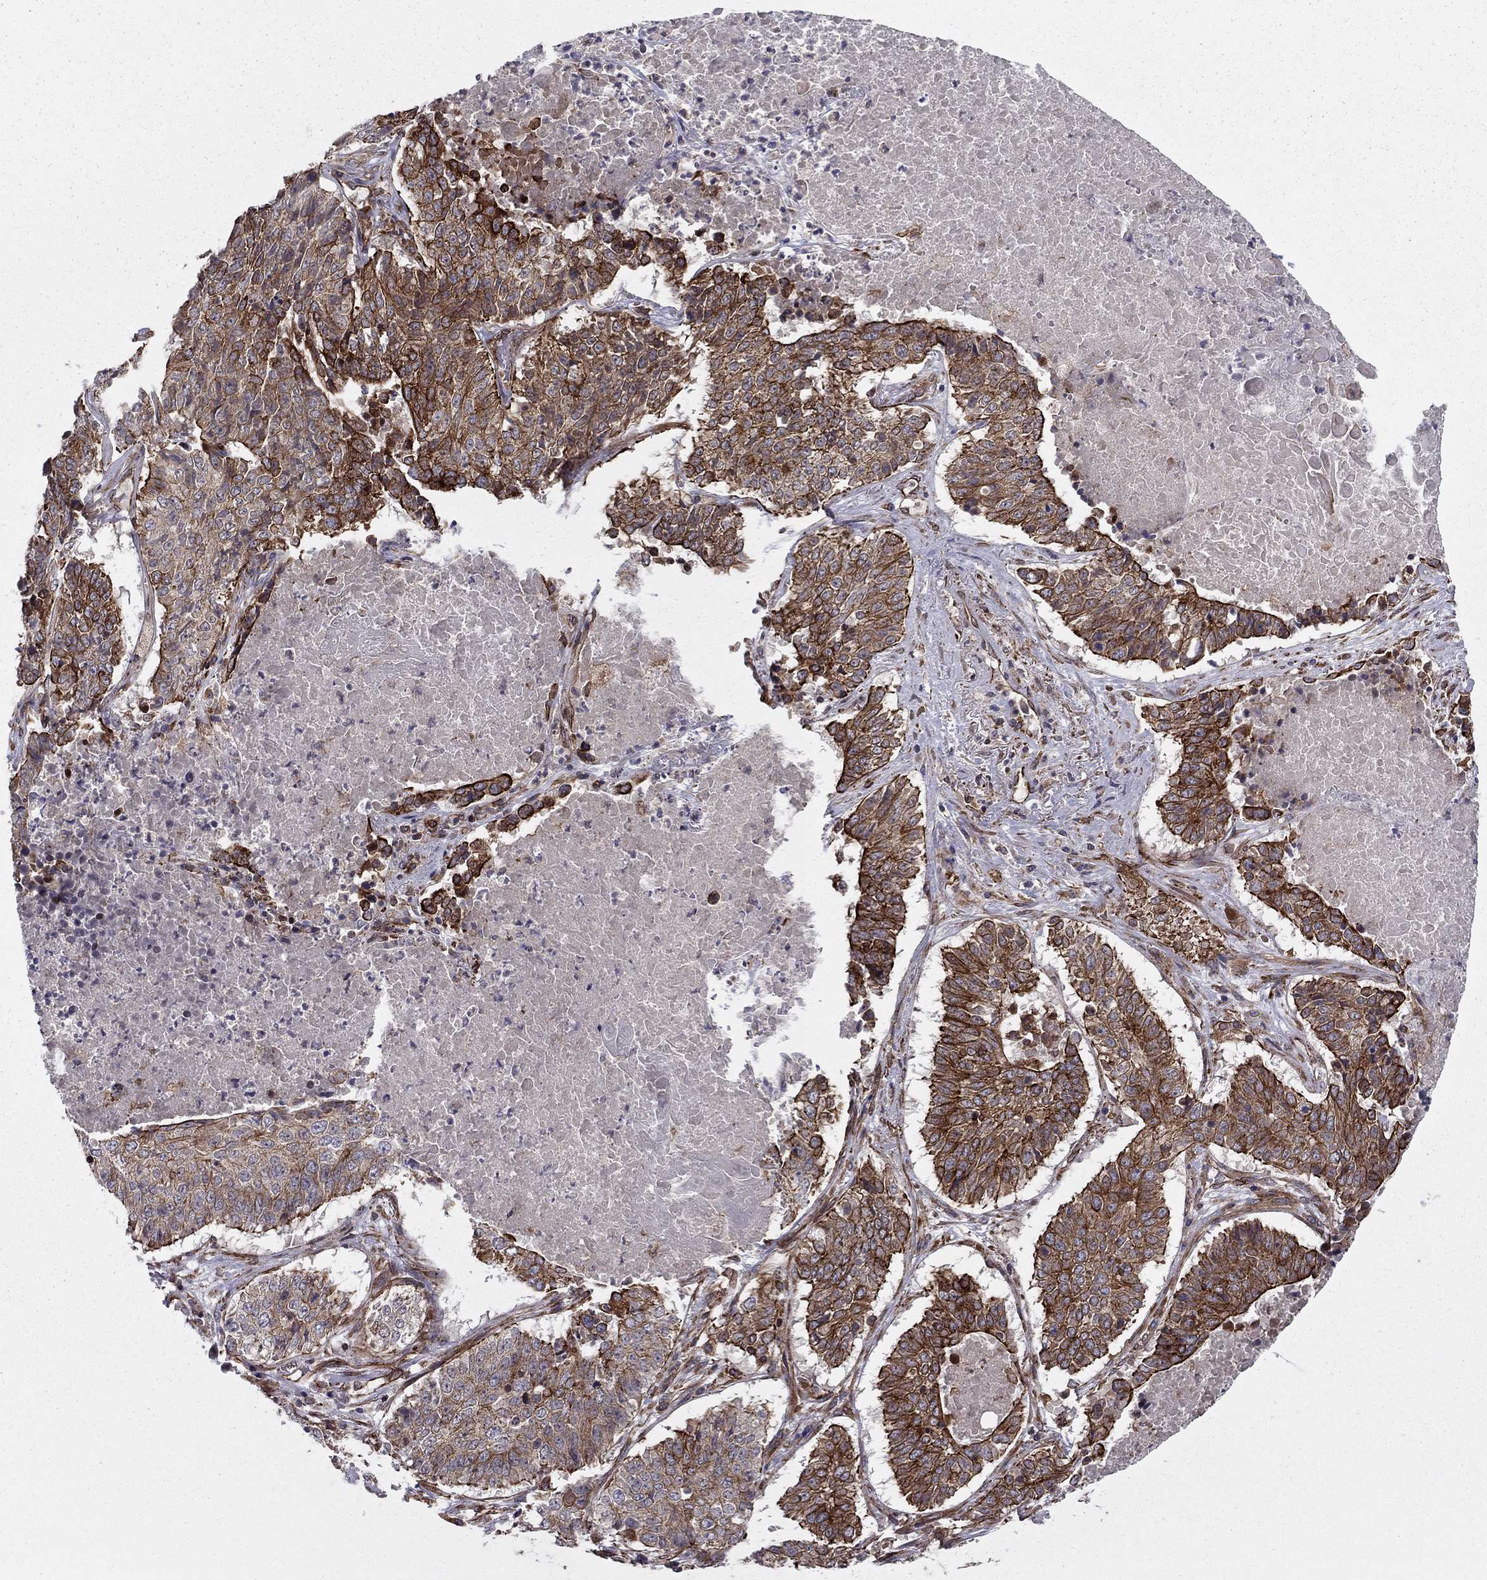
{"staining": {"intensity": "strong", "quantity": "25%-75%", "location": "cytoplasmic/membranous"}, "tissue": "lung cancer", "cell_type": "Tumor cells", "image_type": "cancer", "snomed": [{"axis": "morphology", "description": "Squamous cell carcinoma, NOS"}, {"axis": "topography", "description": "Lung"}], "caption": "High-power microscopy captured an immunohistochemistry photomicrograph of lung cancer (squamous cell carcinoma), revealing strong cytoplasmic/membranous staining in about 25%-75% of tumor cells.", "gene": "SHMT1", "patient": {"sex": "male", "age": 64}}